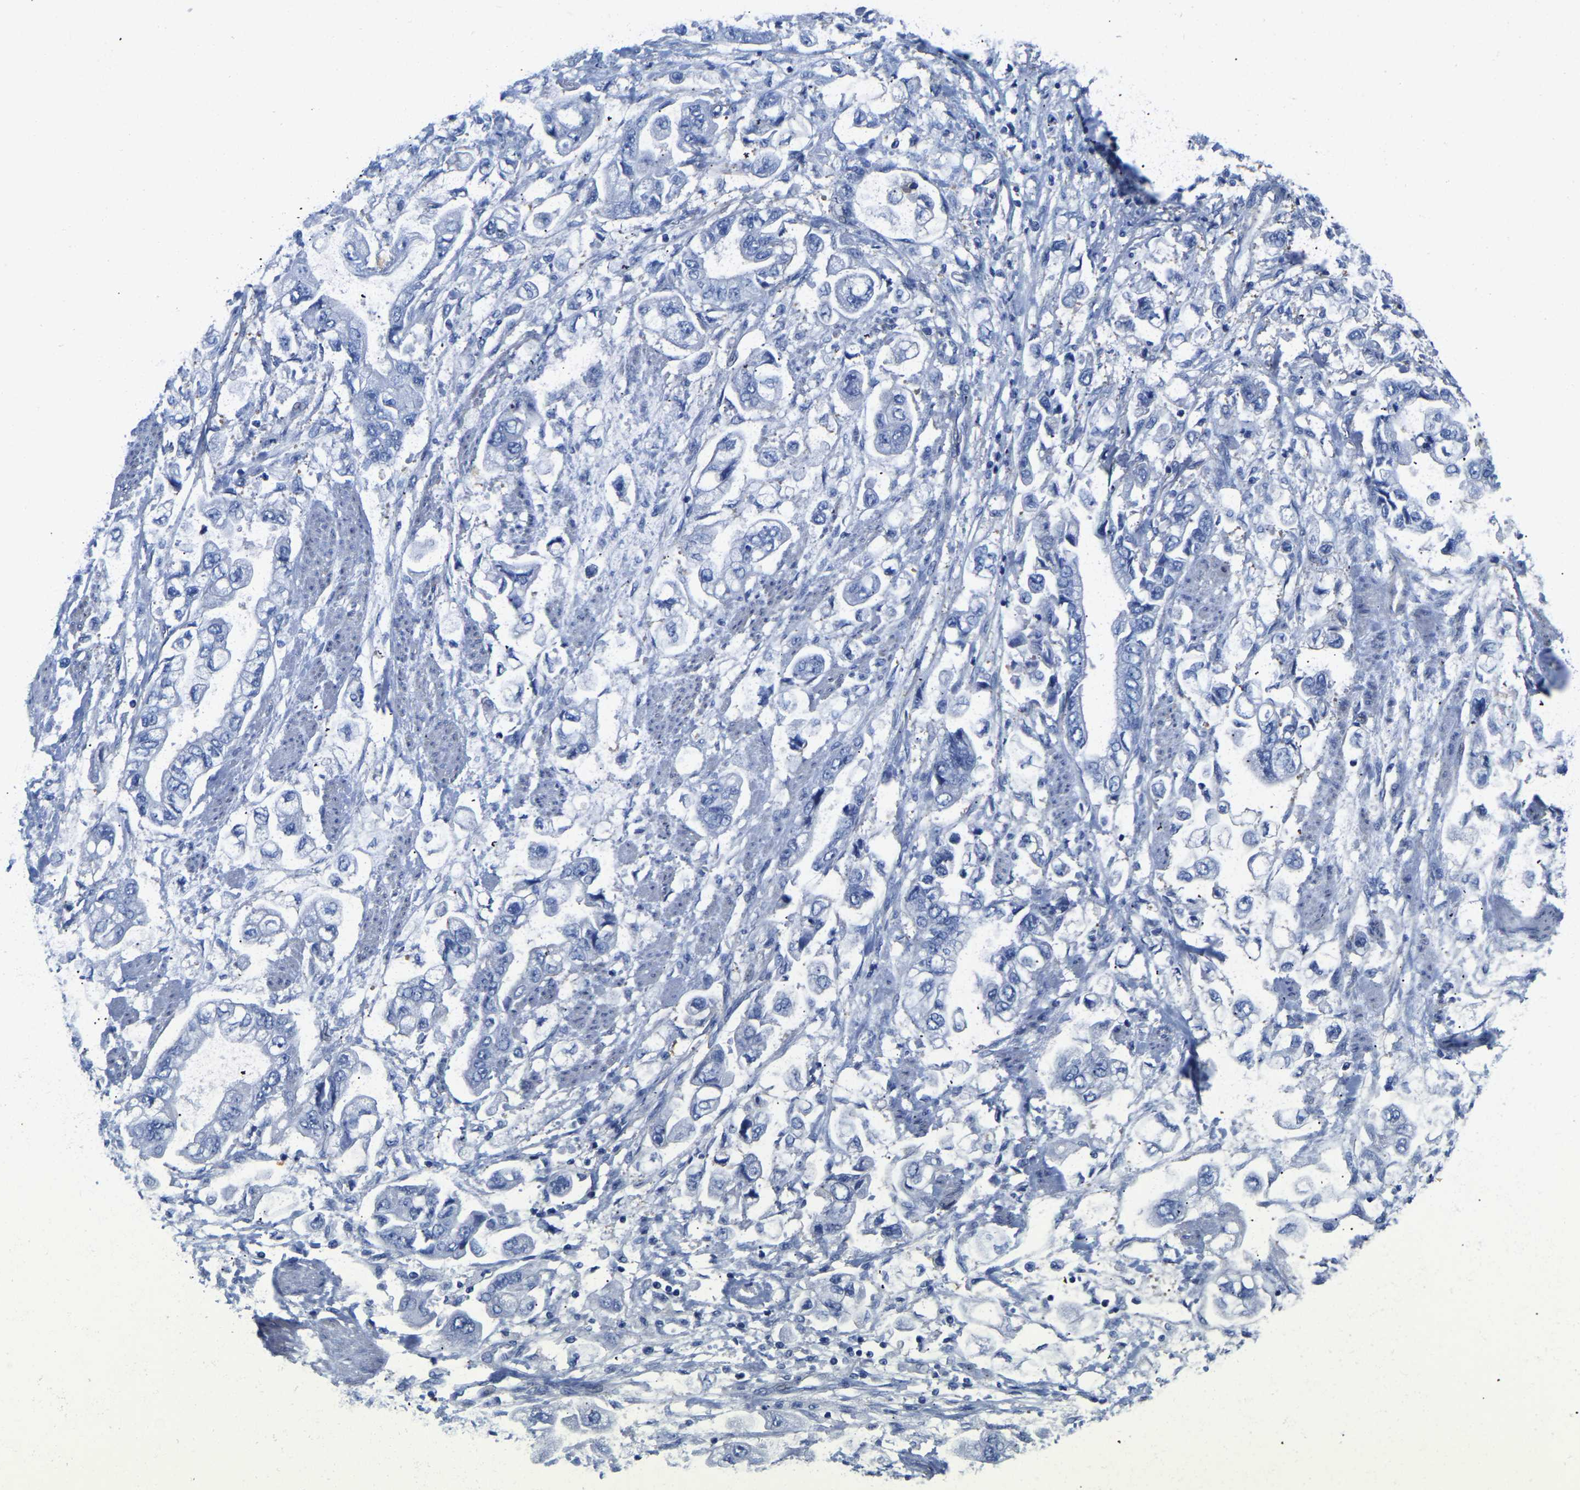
{"staining": {"intensity": "negative", "quantity": "none", "location": "none"}, "tissue": "stomach cancer", "cell_type": "Tumor cells", "image_type": "cancer", "snomed": [{"axis": "morphology", "description": "Normal tissue, NOS"}, {"axis": "morphology", "description": "Adenocarcinoma, NOS"}, {"axis": "topography", "description": "Stomach"}], "caption": "Immunohistochemistry (IHC) of stomach adenocarcinoma demonstrates no positivity in tumor cells.", "gene": "UPK3A", "patient": {"sex": "male", "age": 62}}